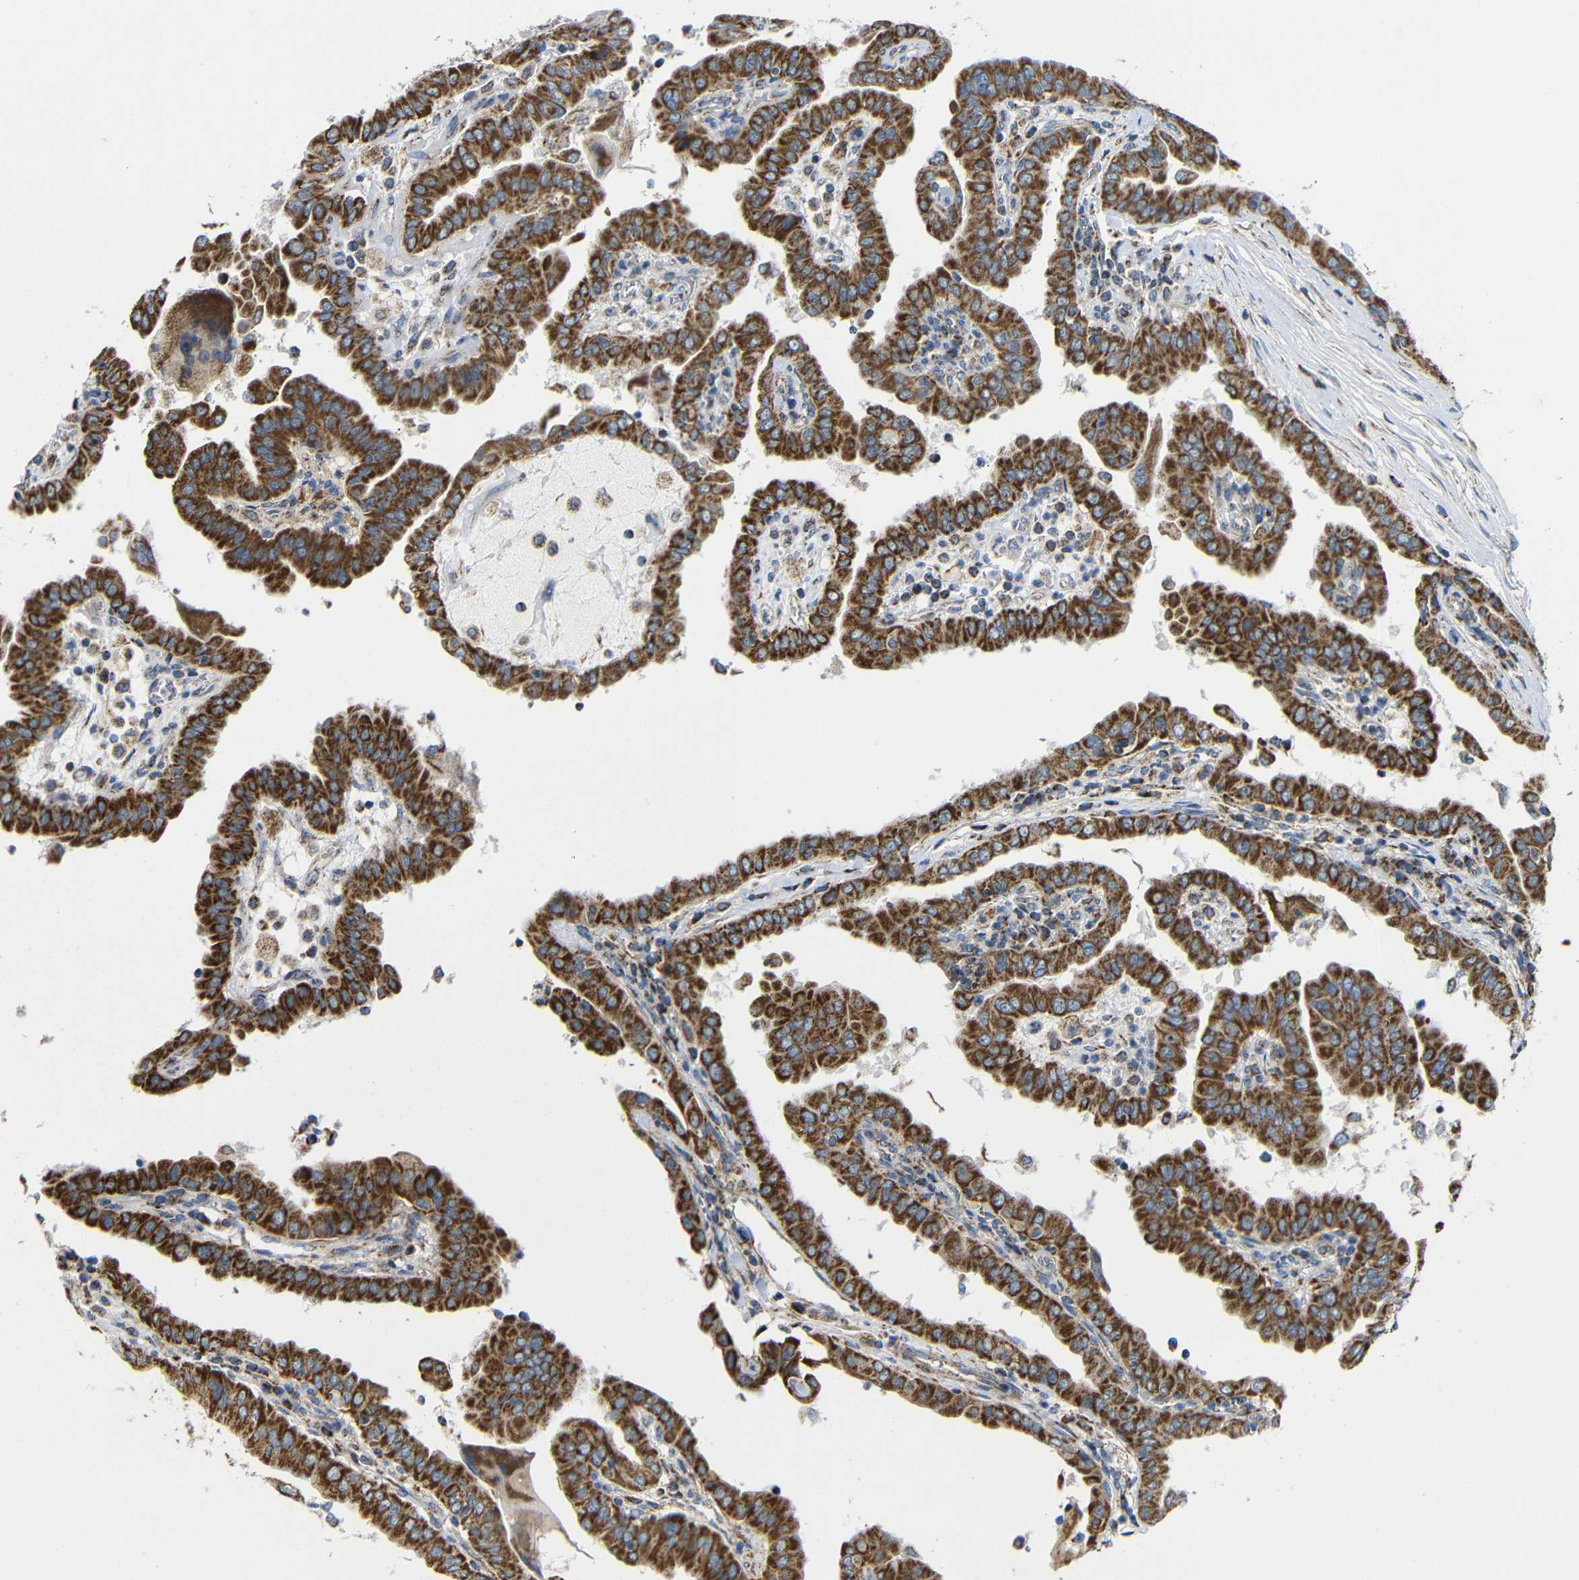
{"staining": {"intensity": "strong", "quantity": ">75%", "location": "cytoplasmic/membranous"}, "tissue": "thyroid cancer", "cell_type": "Tumor cells", "image_type": "cancer", "snomed": [{"axis": "morphology", "description": "Papillary adenocarcinoma, NOS"}, {"axis": "topography", "description": "Thyroid gland"}], "caption": "Thyroid cancer (papillary adenocarcinoma) stained with immunohistochemistry exhibits strong cytoplasmic/membranous positivity in about >75% of tumor cells. (Stains: DAB (3,3'-diaminobenzidine) in brown, nuclei in blue, Microscopy: brightfield microscopy at high magnification).", "gene": "FAM171B", "patient": {"sex": "male", "age": 33}}